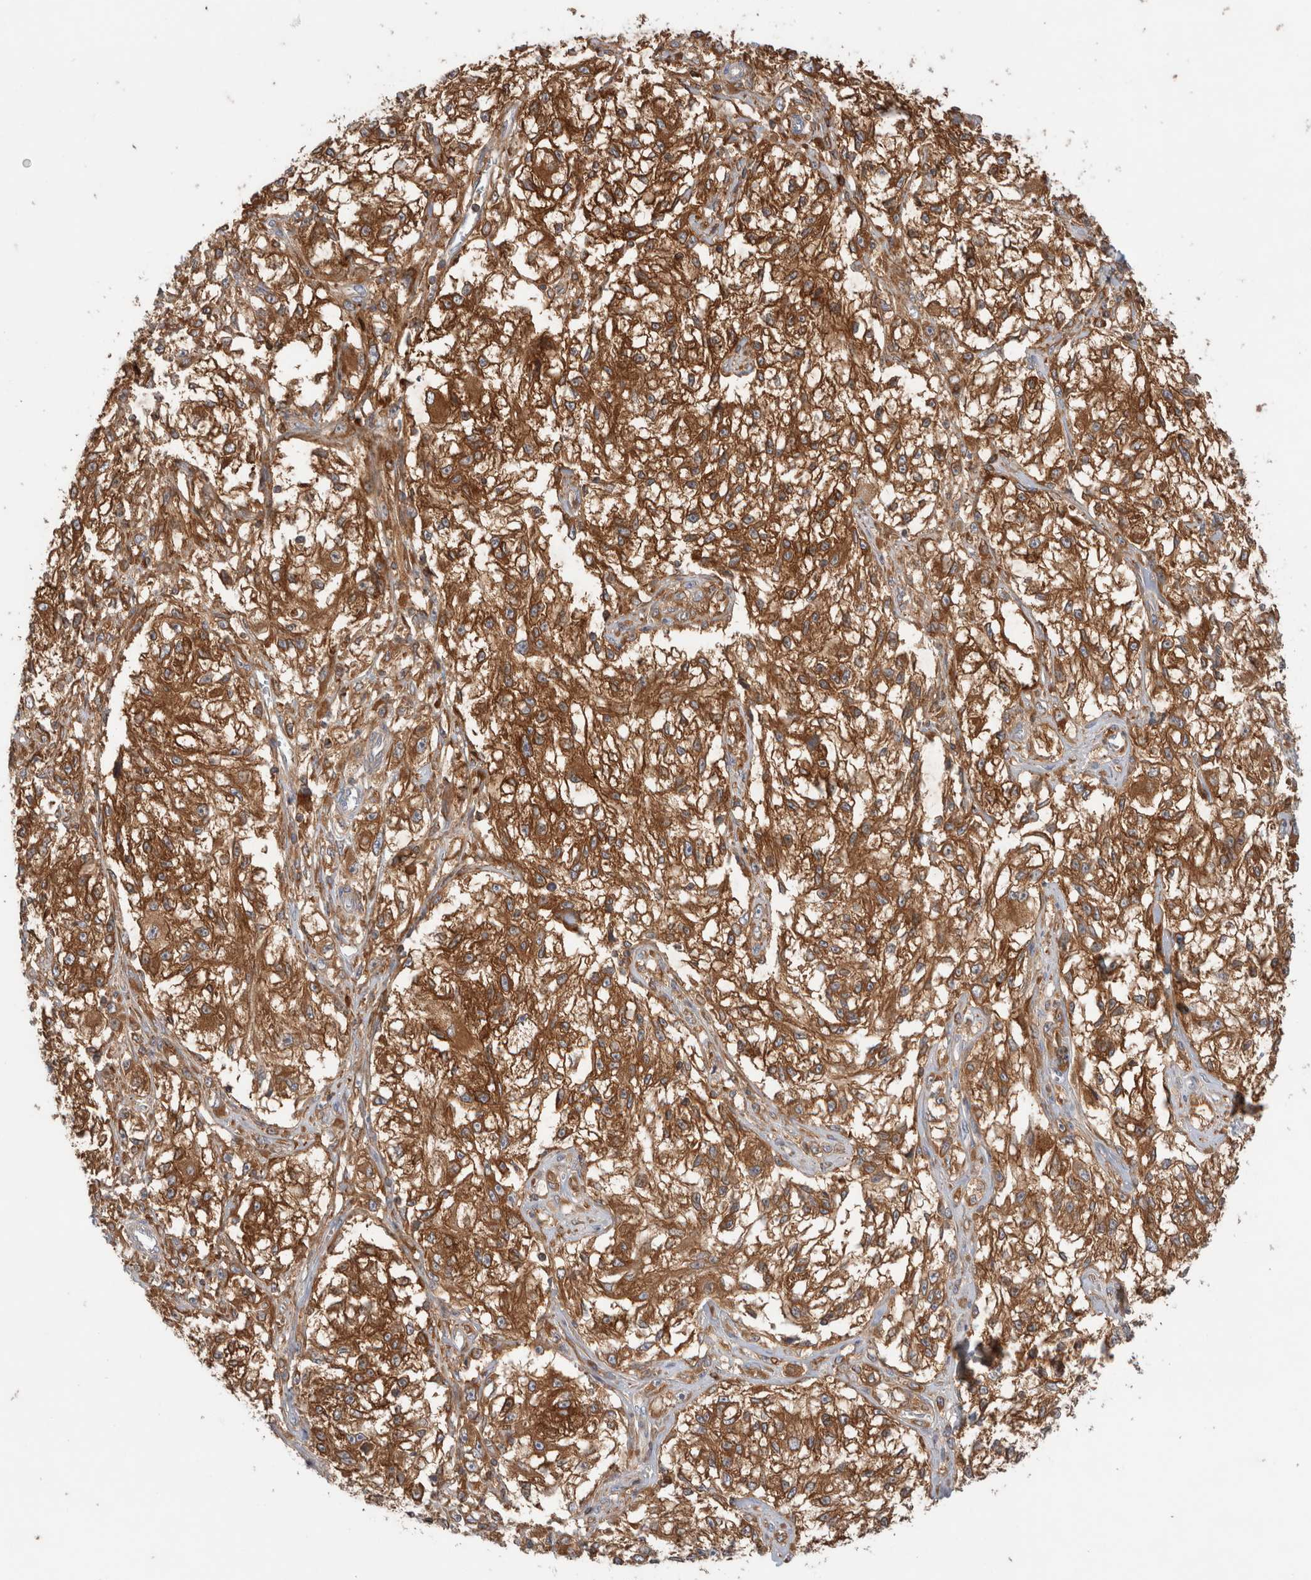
{"staining": {"intensity": "strong", "quantity": ">75%", "location": "cytoplasmic/membranous"}, "tissue": "melanoma", "cell_type": "Tumor cells", "image_type": "cancer", "snomed": [{"axis": "morphology", "description": "Malignant melanoma, NOS"}, {"axis": "topography", "description": "Skin of head"}], "caption": "A brown stain labels strong cytoplasmic/membranous positivity of a protein in malignant melanoma tumor cells. The protein of interest is stained brown, and the nuclei are stained in blue (DAB IHC with brightfield microscopy, high magnification).", "gene": "KLHL14", "patient": {"sex": "male", "age": 83}}